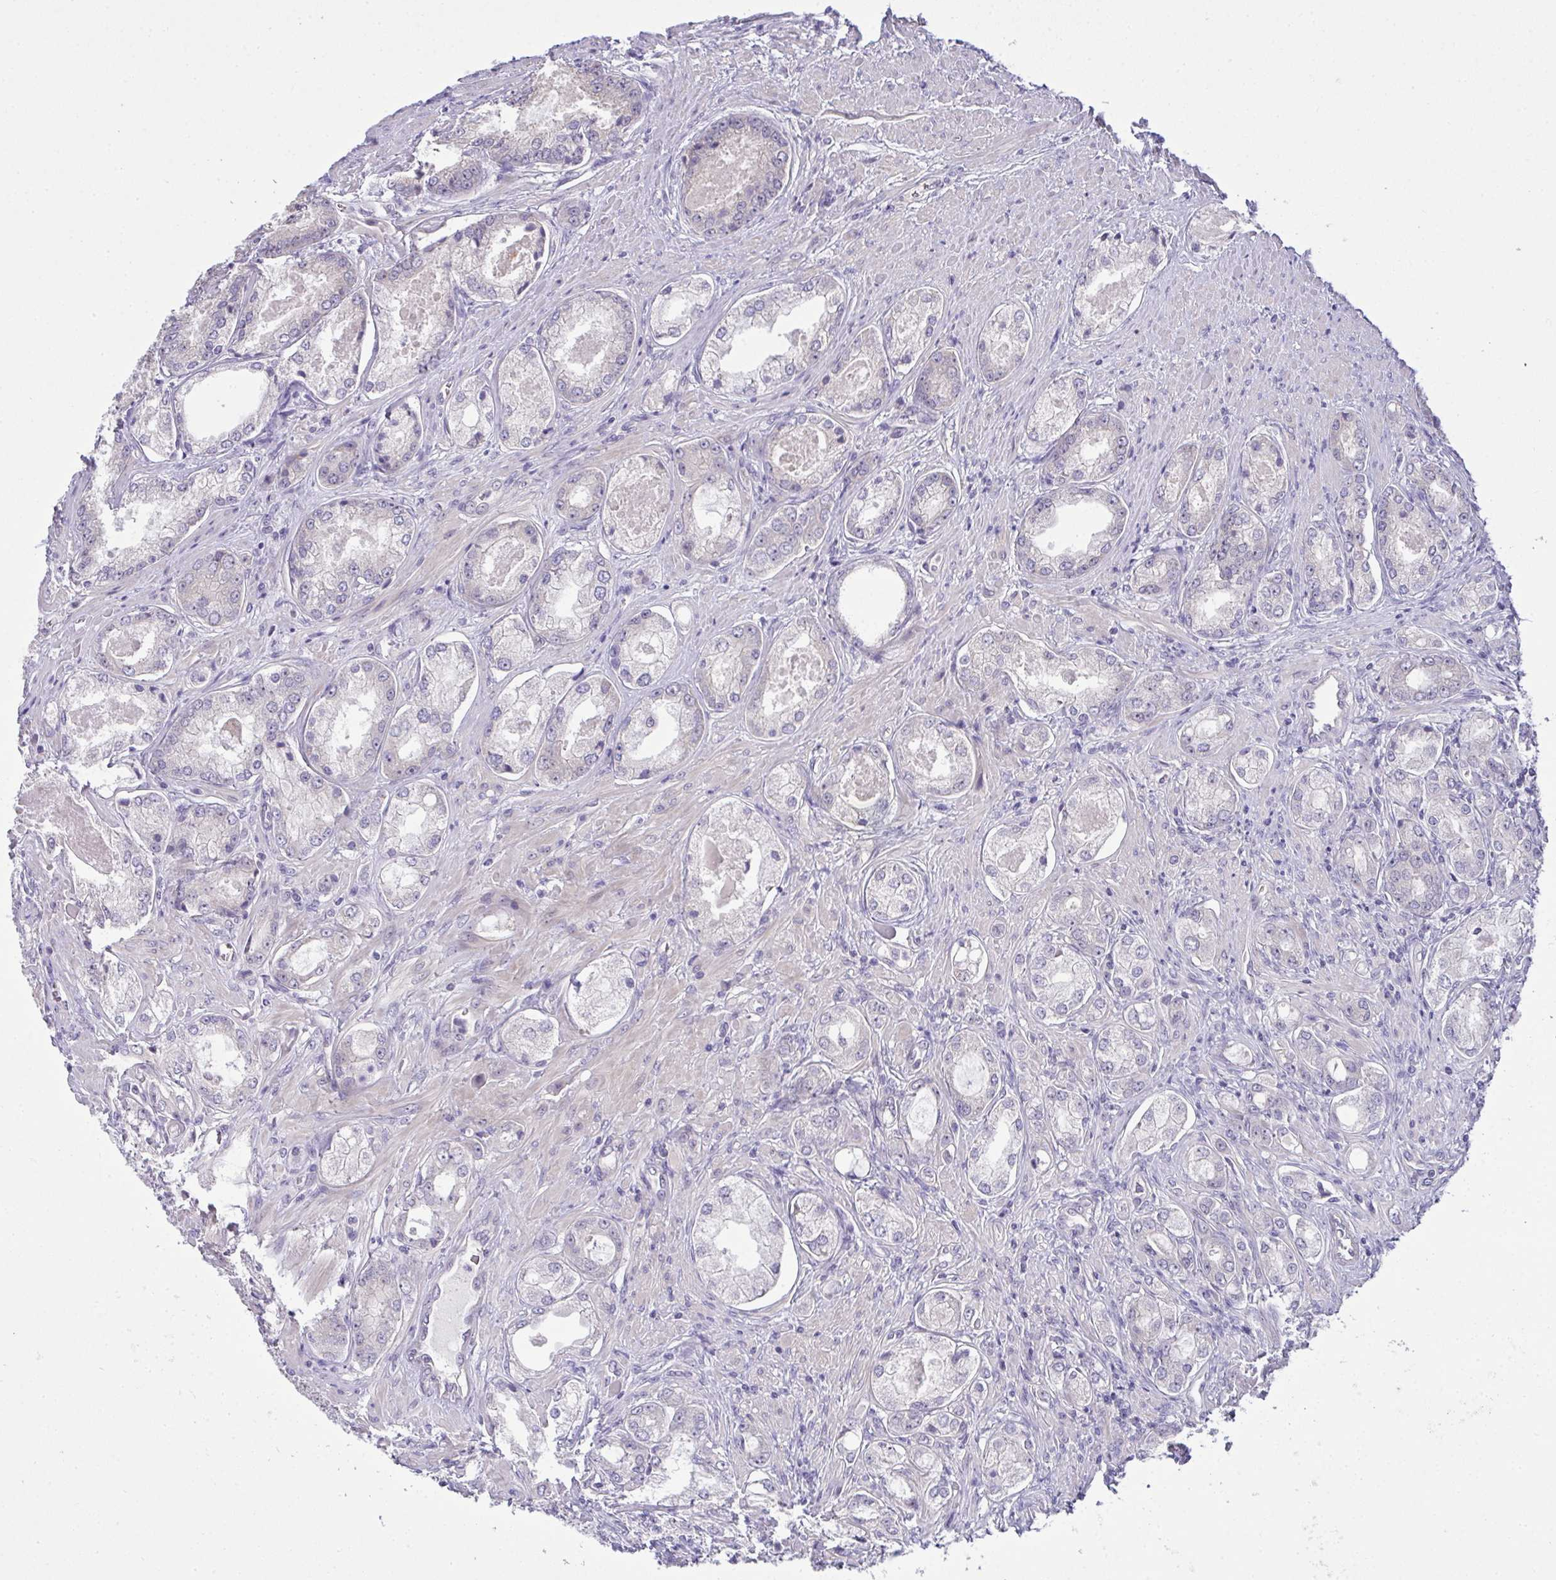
{"staining": {"intensity": "negative", "quantity": "none", "location": "none"}, "tissue": "prostate cancer", "cell_type": "Tumor cells", "image_type": "cancer", "snomed": [{"axis": "morphology", "description": "Adenocarcinoma, Low grade"}, {"axis": "topography", "description": "Prostate"}], "caption": "Tumor cells are negative for brown protein staining in prostate low-grade adenocarcinoma. The staining was performed using DAB (3,3'-diaminobenzidine) to visualize the protein expression in brown, while the nuclei were stained in blue with hematoxylin (Magnification: 20x).", "gene": "NT5C1A", "patient": {"sex": "male", "age": 68}}